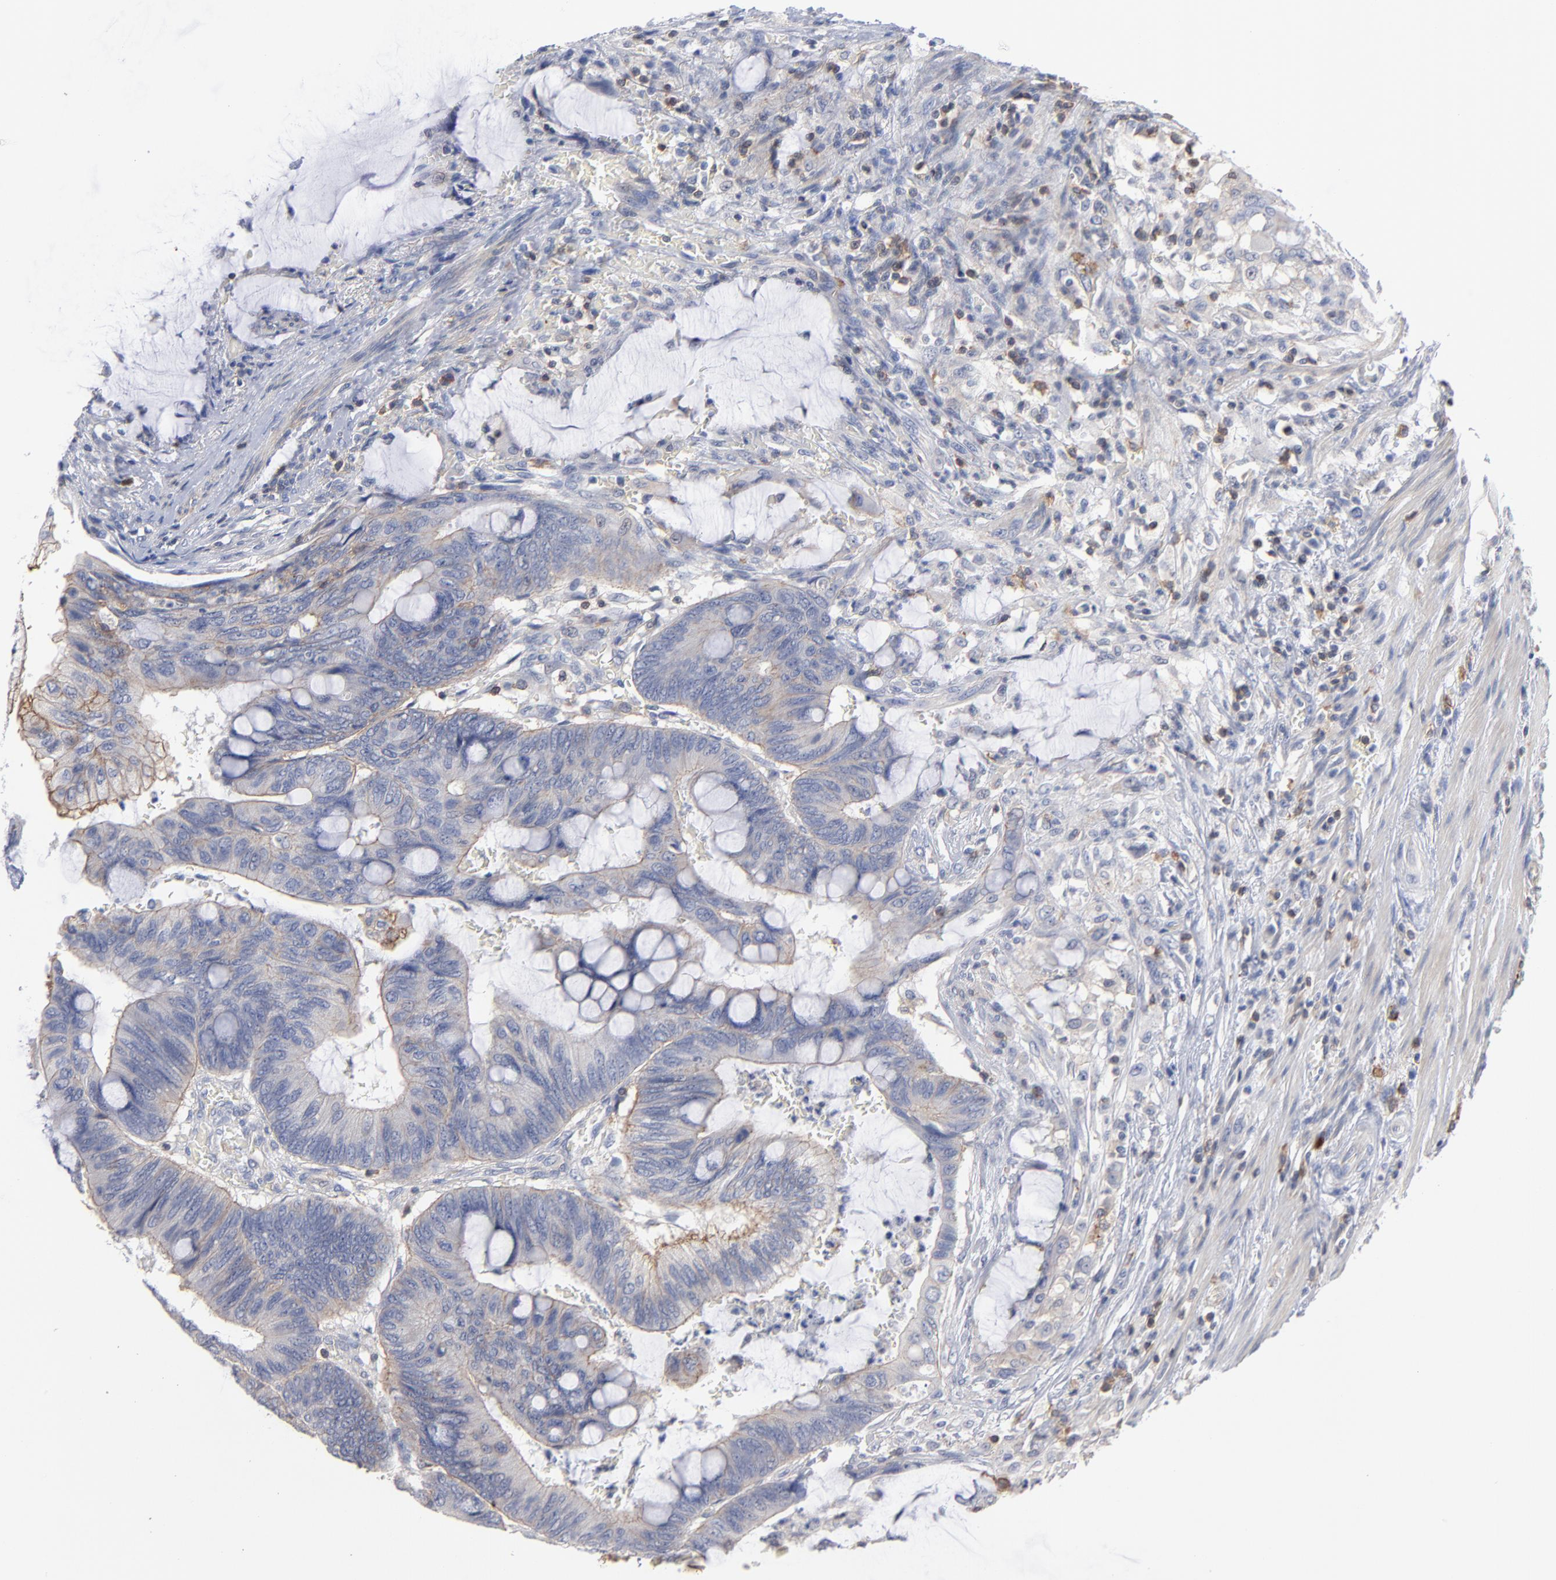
{"staining": {"intensity": "weak", "quantity": ">75%", "location": "cytoplasmic/membranous"}, "tissue": "colorectal cancer", "cell_type": "Tumor cells", "image_type": "cancer", "snomed": [{"axis": "morphology", "description": "Normal tissue, NOS"}, {"axis": "morphology", "description": "Adenocarcinoma, NOS"}, {"axis": "topography", "description": "Rectum"}], "caption": "Human adenocarcinoma (colorectal) stained with a protein marker exhibits weak staining in tumor cells.", "gene": "PDLIM2", "patient": {"sex": "male", "age": 92}}